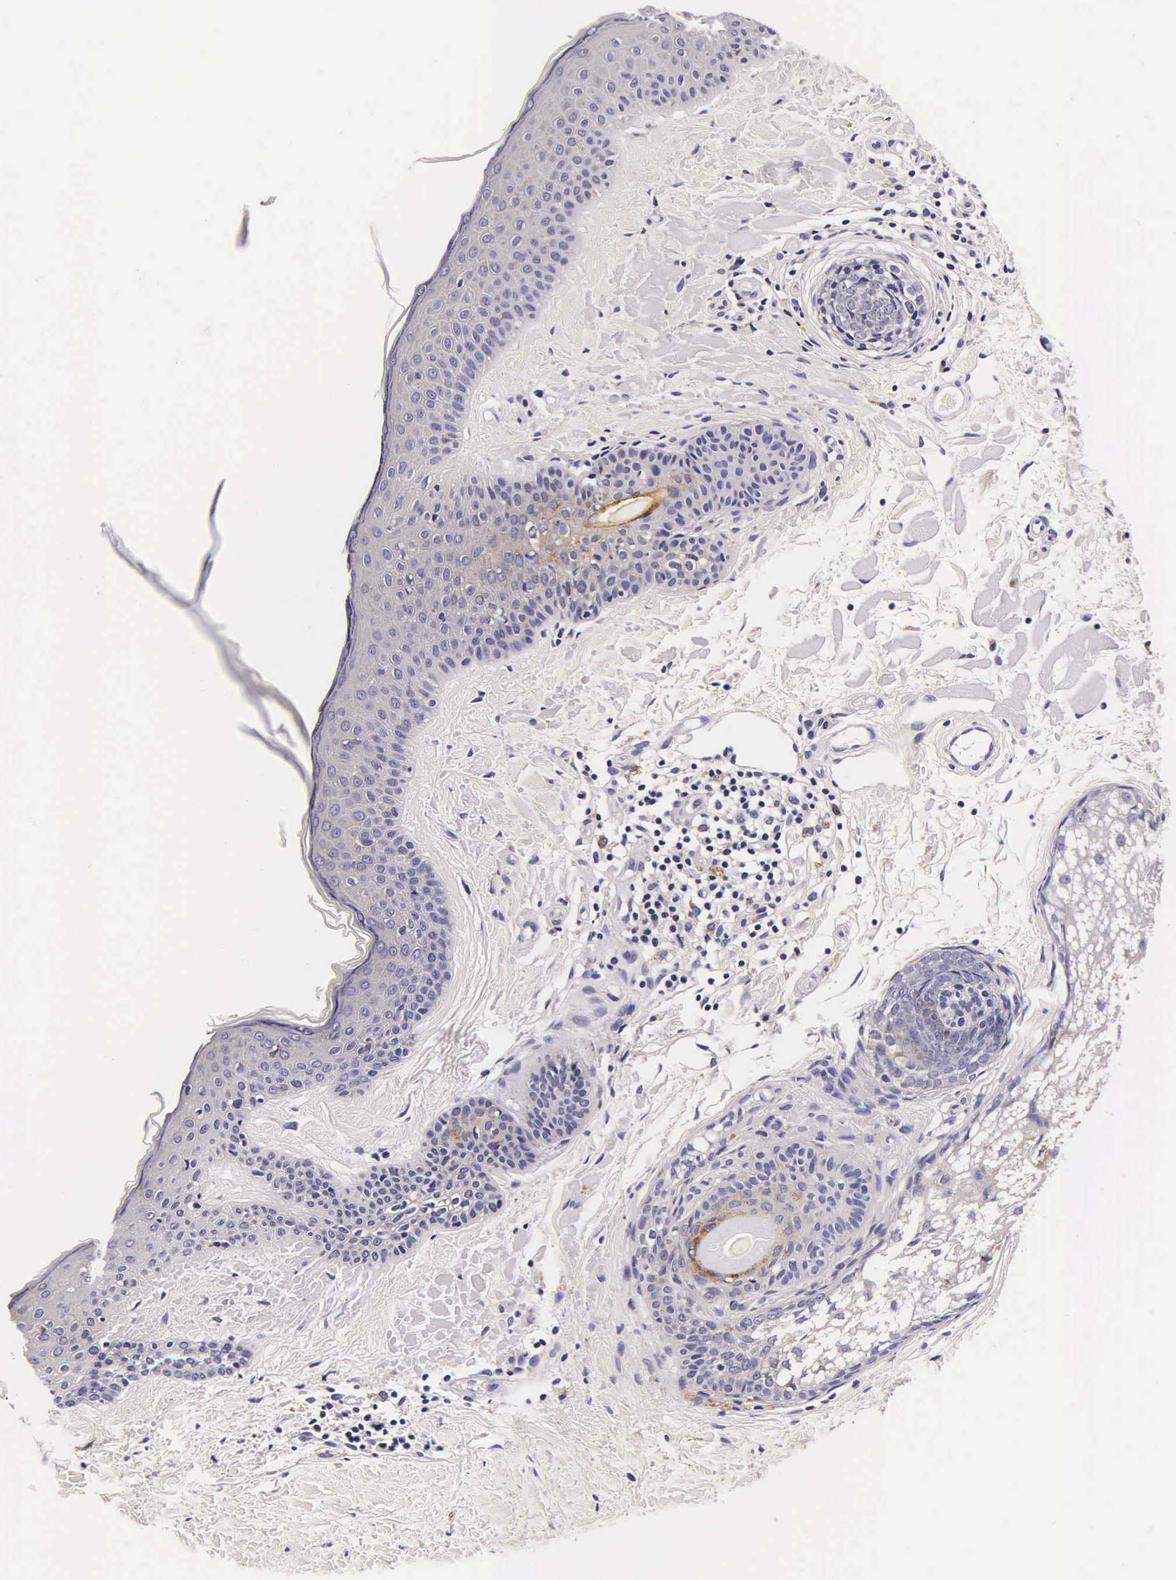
{"staining": {"intensity": "negative", "quantity": "none", "location": "none"}, "tissue": "skin", "cell_type": "Fibroblasts", "image_type": "normal", "snomed": [{"axis": "morphology", "description": "Normal tissue, NOS"}, {"axis": "topography", "description": "Skin"}], "caption": "Fibroblasts are negative for protein expression in benign human skin. (DAB IHC visualized using brightfield microscopy, high magnification).", "gene": "CTSB", "patient": {"sex": "male", "age": 86}}